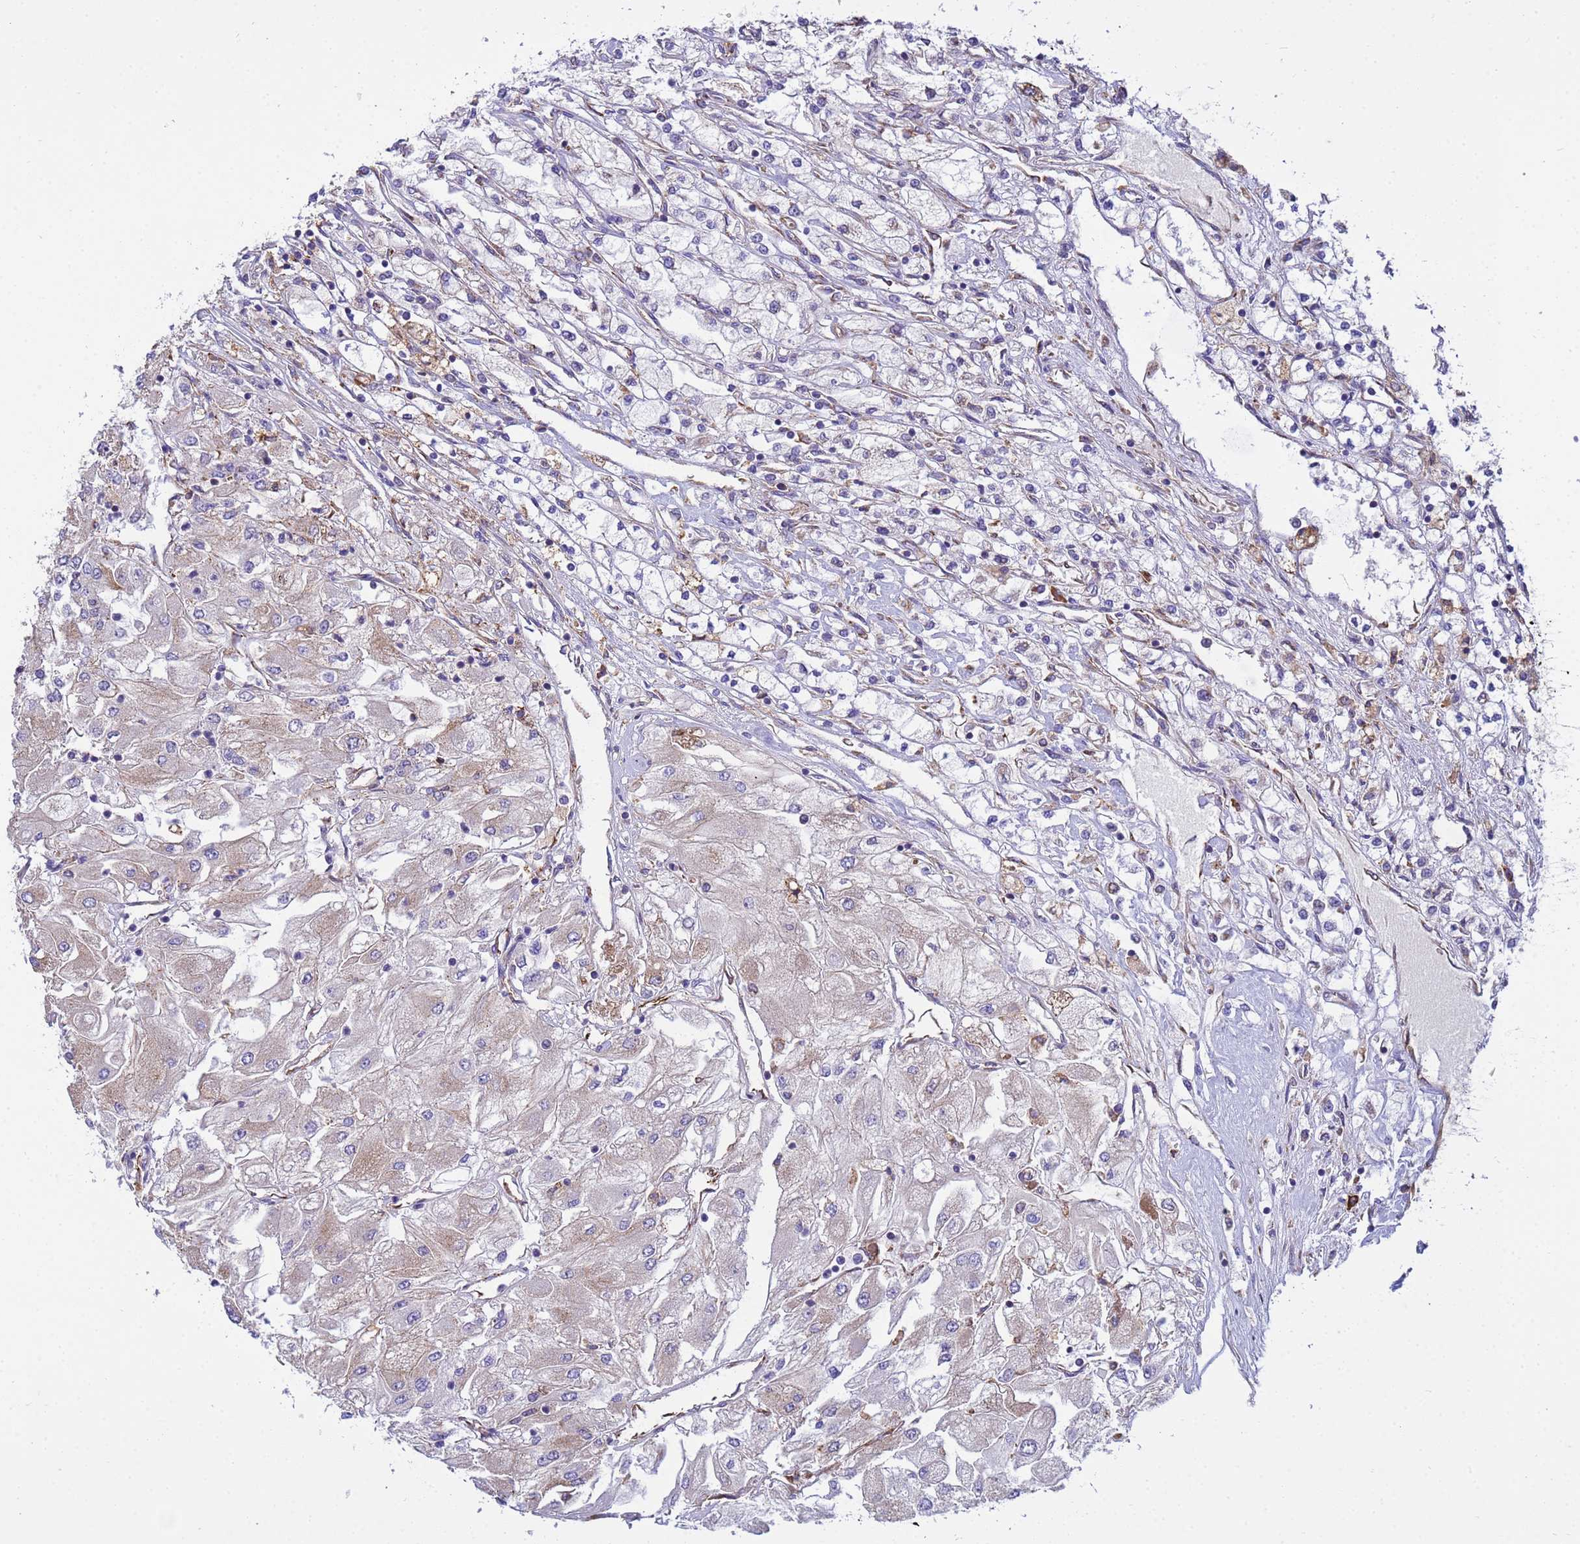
{"staining": {"intensity": "weak", "quantity": "<25%", "location": "cytoplasmic/membranous"}, "tissue": "renal cancer", "cell_type": "Tumor cells", "image_type": "cancer", "snomed": [{"axis": "morphology", "description": "Adenocarcinoma, NOS"}, {"axis": "topography", "description": "Kidney"}], "caption": "DAB (3,3'-diaminobenzidine) immunohistochemical staining of renal adenocarcinoma shows no significant positivity in tumor cells.", "gene": "THAP5", "patient": {"sex": "male", "age": 80}}